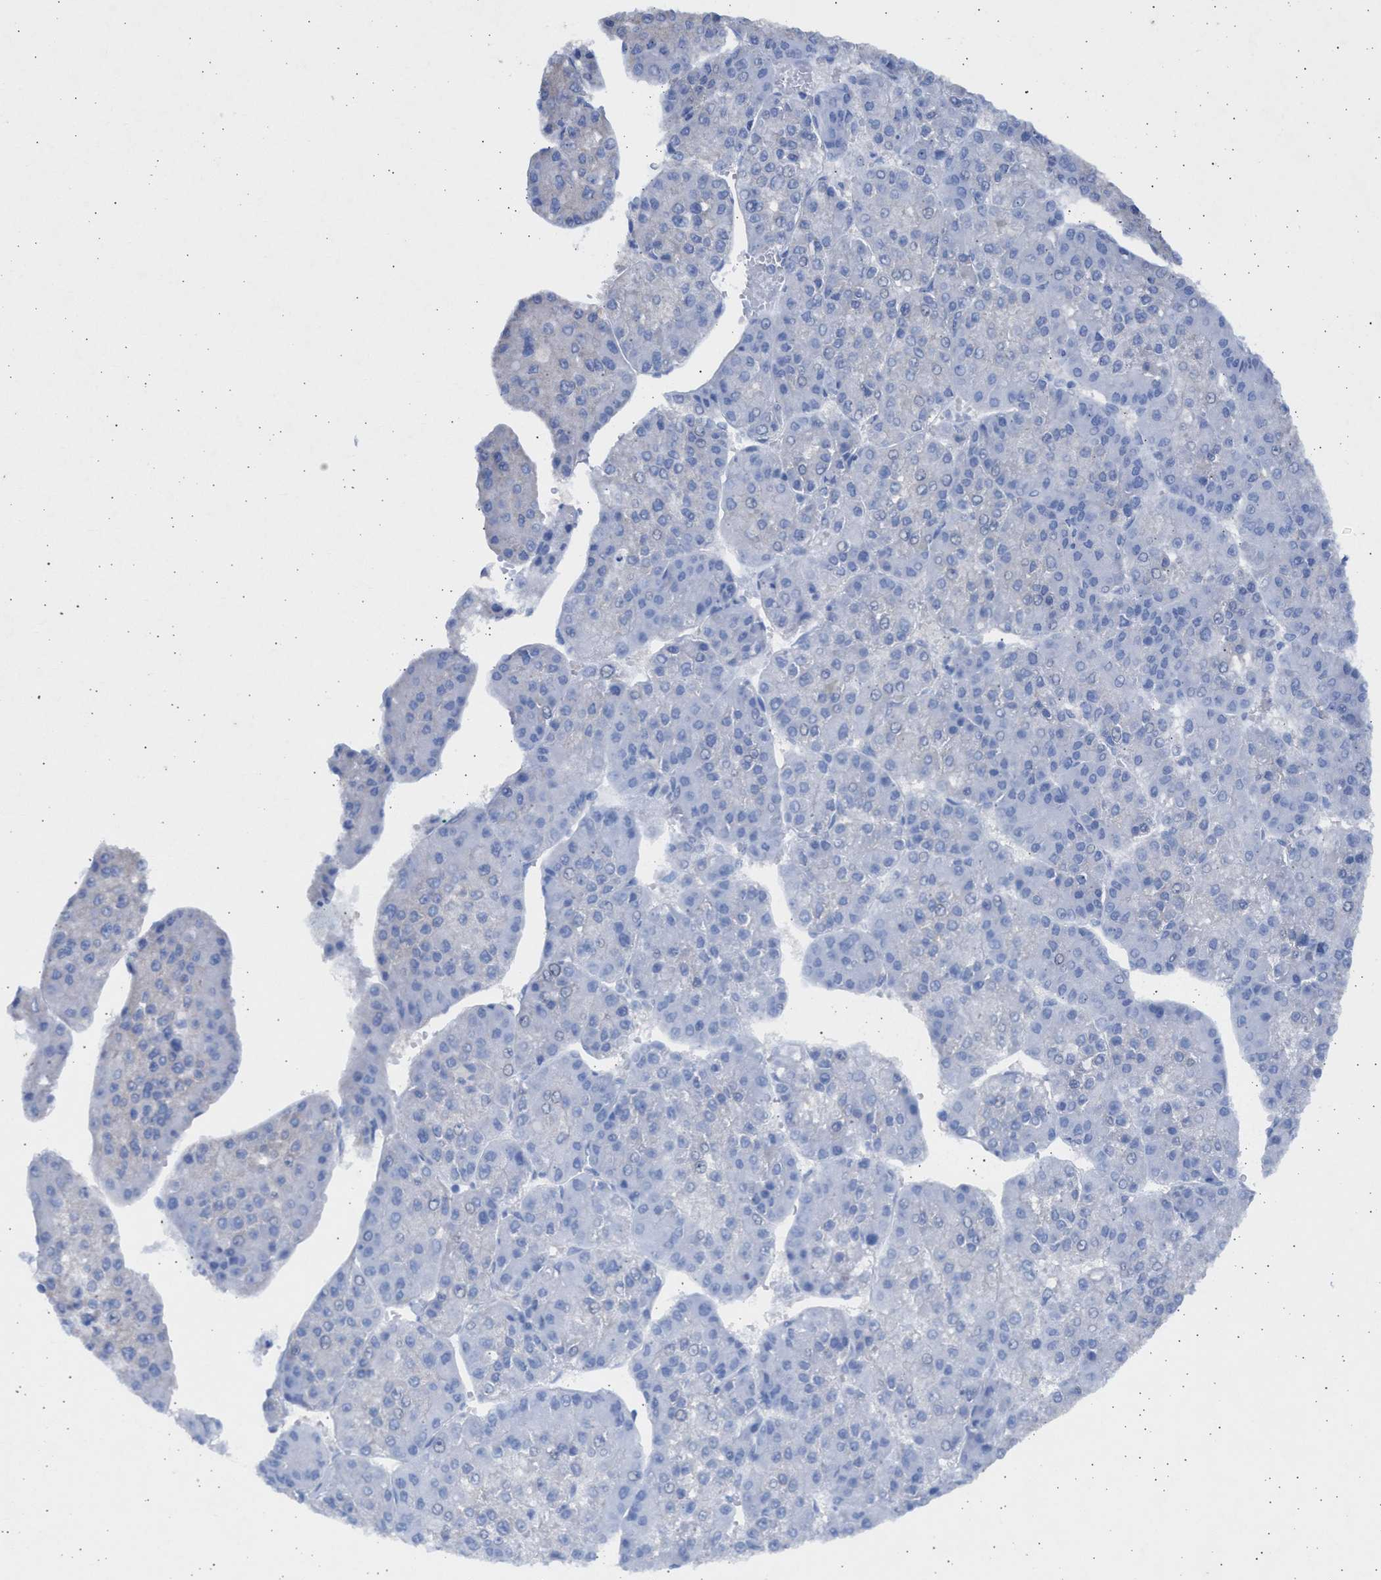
{"staining": {"intensity": "negative", "quantity": "none", "location": "none"}, "tissue": "liver cancer", "cell_type": "Tumor cells", "image_type": "cancer", "snomed": [{"axis": "morphology", "description": "Carcinoma, Hepatocellular, NOS"}, {"axis": "topography", "description": "Liver"}], "caption": "Liver hepatocellular carcinoma was stained to show a protein in brown. There is no significant staining in tumor cells.", "gene": "NBR1", "patient": {"sex": "female", "age": 73}}